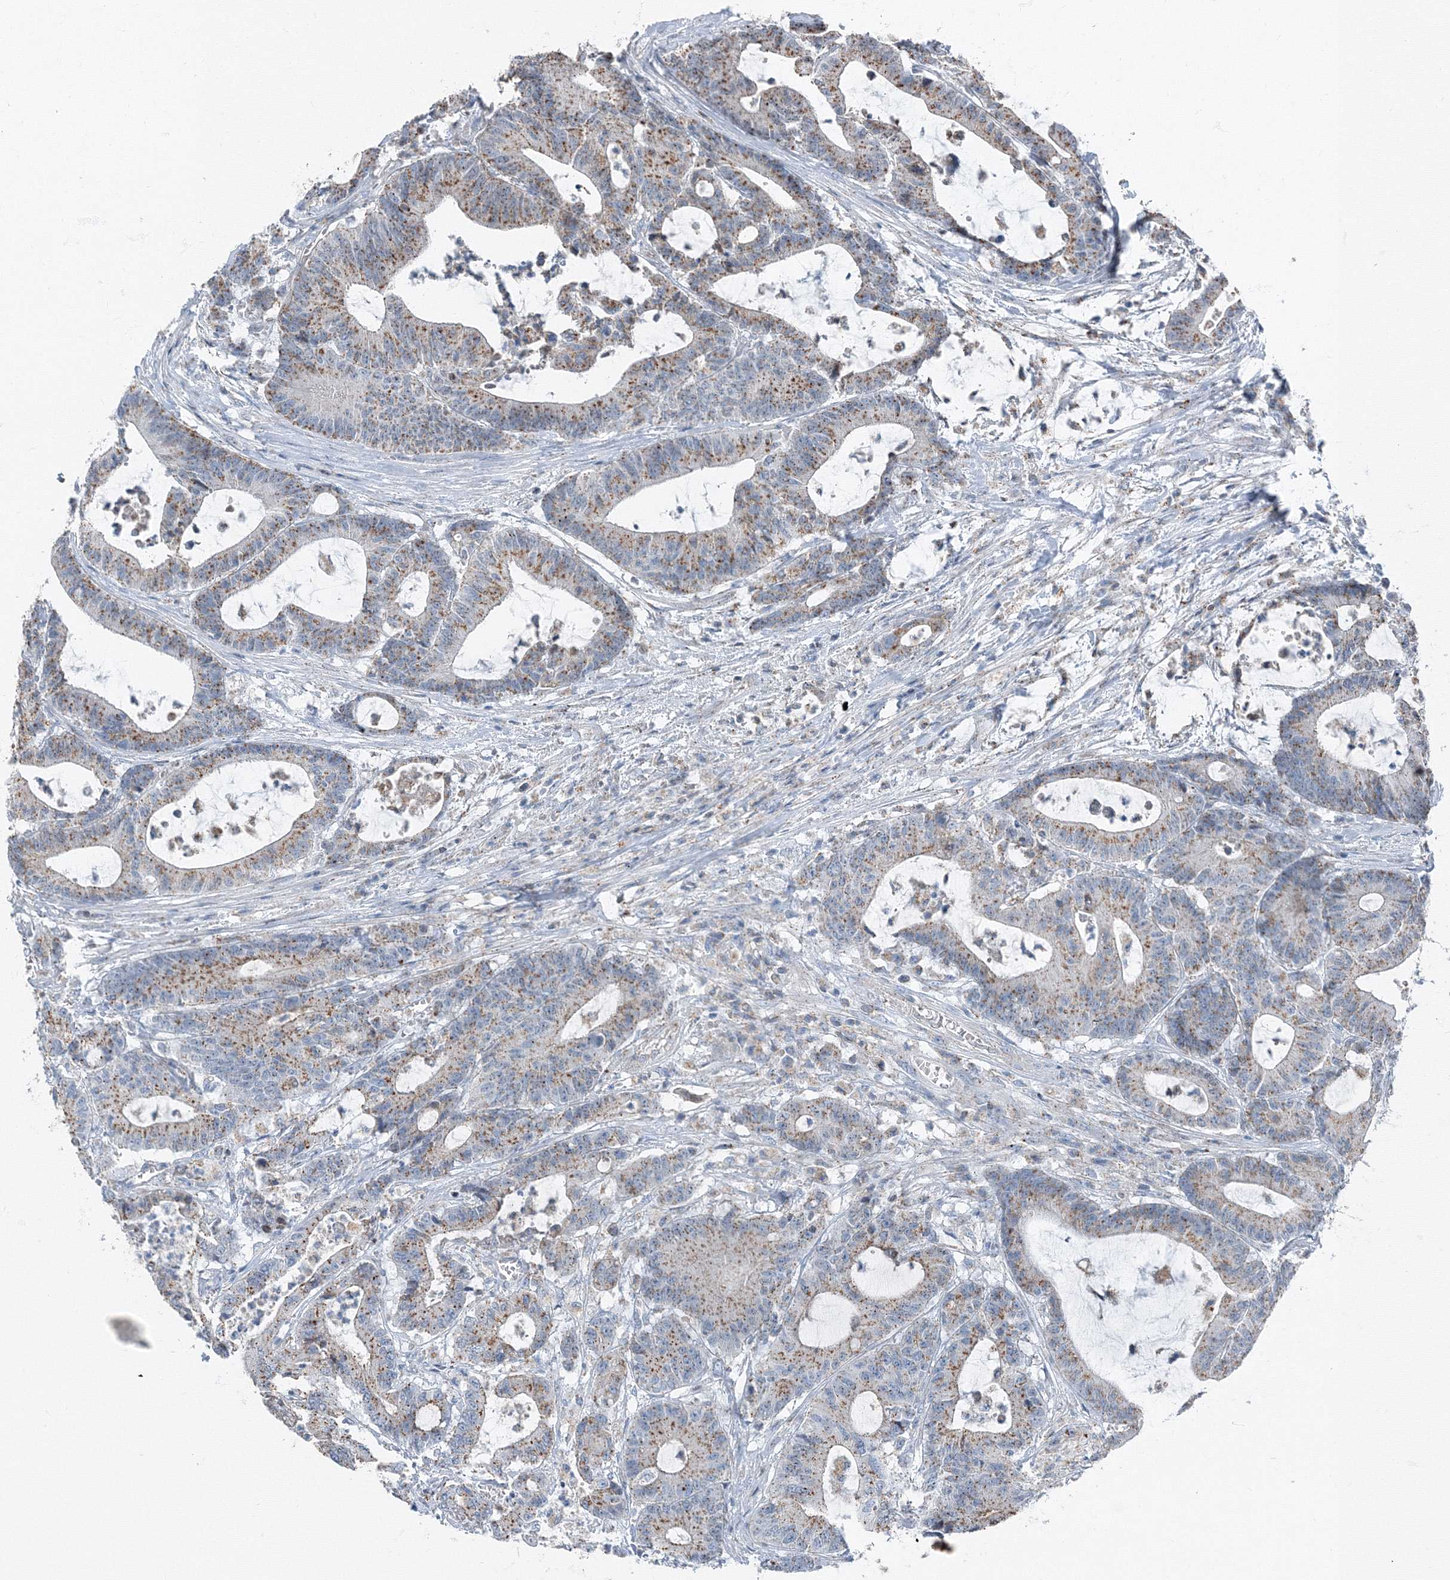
{"staining": {"intensity": "moderate", "quantity": ">75%", "location": "cytoplasmic/membranous"}, "tissue": "colorectal cancer", "cell_type": "Tumor cells", "image_type": "cancer", "snomed": [{"axis": "morphology", "description": "Adenocarcinoma, NOS"}, {"axis": "topography", "description": "Colon"}], "caption": "IHC histopathology image of colorectal cancer stained for a protein (brown), which reveals medium levels of moderate cytoplasmic/membranous expression in approximately >75% of tumor cells.", "gene": "AASDH", "patient": {"sex": "female", "age": 84}}